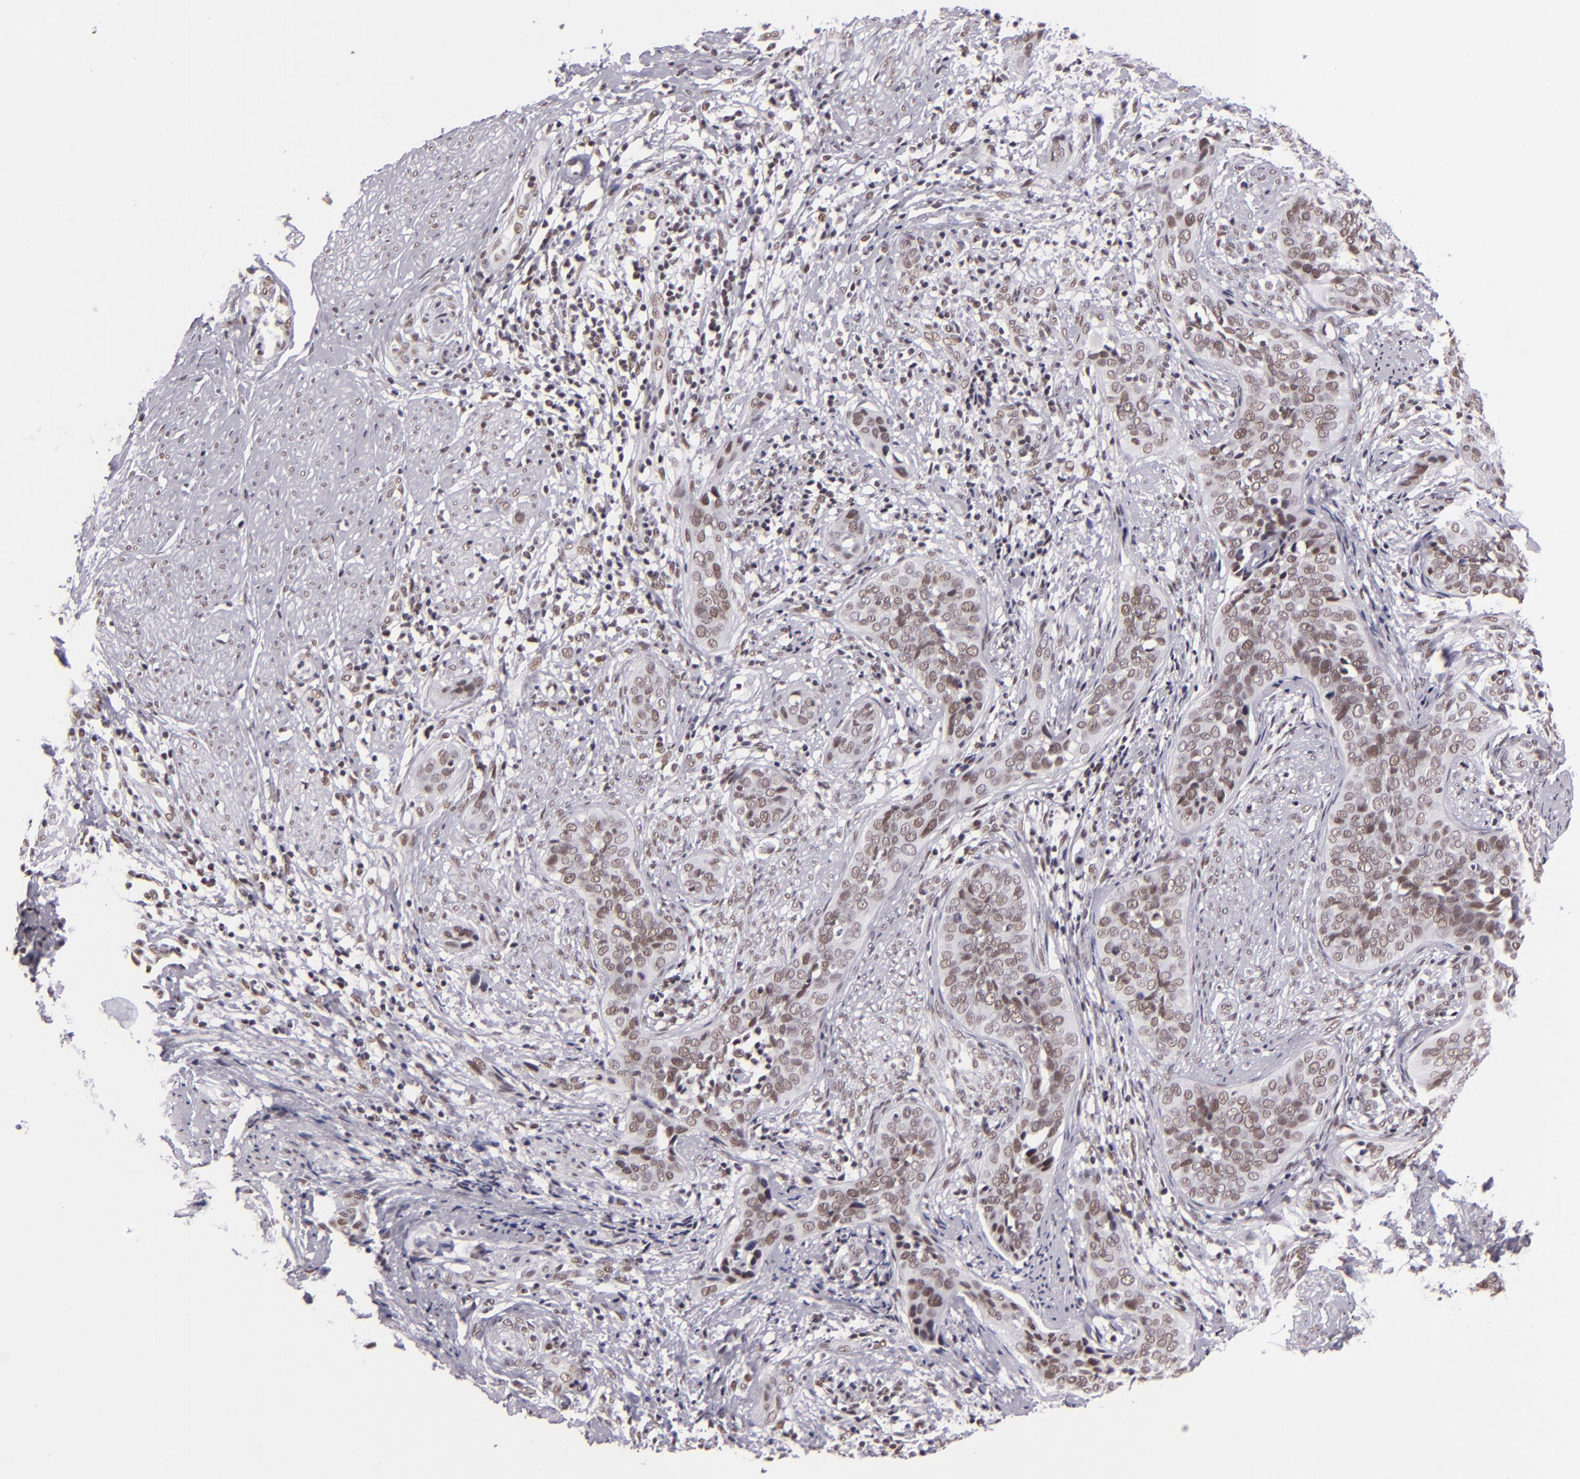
{"staining": {"intensity": "weak", "quantity": ">75%", "location": "nuclear"}, "tissue": "cervical cancer", "cell_type": "Tumor cells", "image_type": "cancer", "snomed": [{"axis": "morphology", "description": "Squamous cell carcinoma, NOS"}, {"axis": "topography", "description": "Cervix"}], "caption": "Protein analysis of squamous cell carcinoma (cervical) tissue demonstrates weak nuclear staining in about >75% of tumor cells.", "gene": "BRD8", "patient": {"sex": "female", "age": 31}}